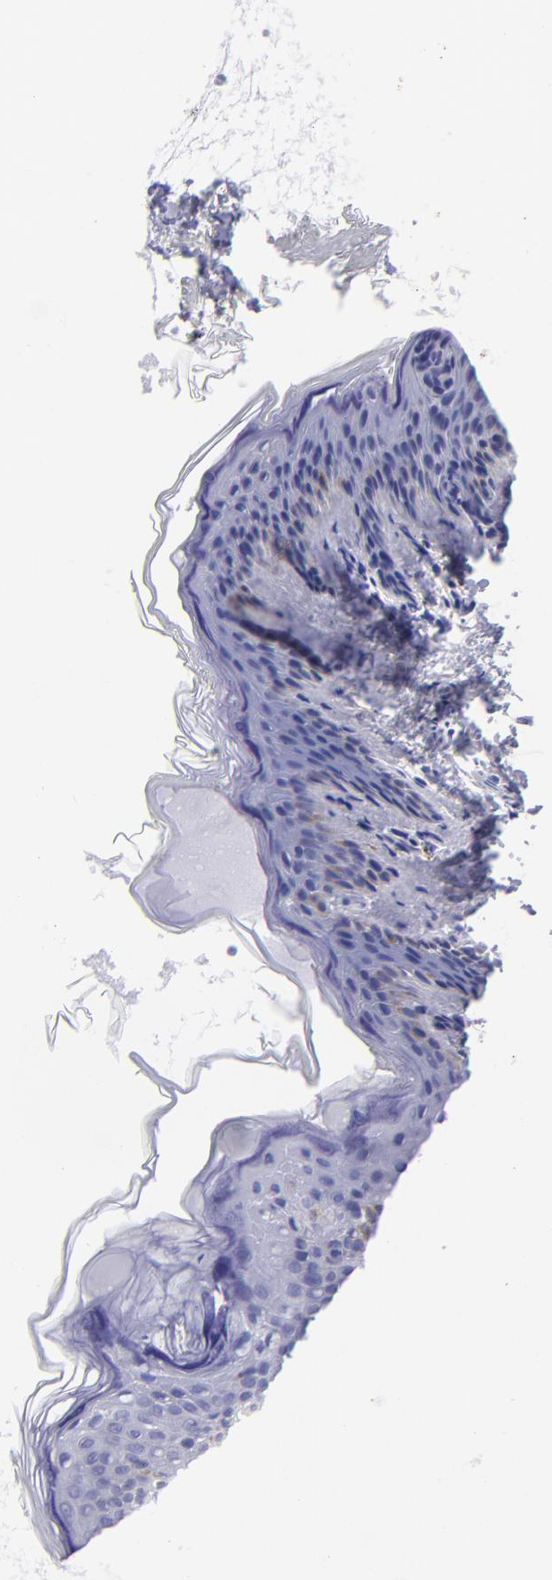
{"staining": {"intensity": "negative", "quantity": "none", "location": "none"}, "tissue": "skin", "cell_type": "Fibroblasts", "image_type": "normal", "snomed": [{"axis": "morphology", "description": "Normal tissue, NOS"}, {"axis": "topography", "description": "Skin"}], "caption": "Human skin stained for a protein using immunohistochemistry reveals no staining in fibroblasts.", "gene": "SLC1A2", "patient": {"sex": "female", "age": 4}}